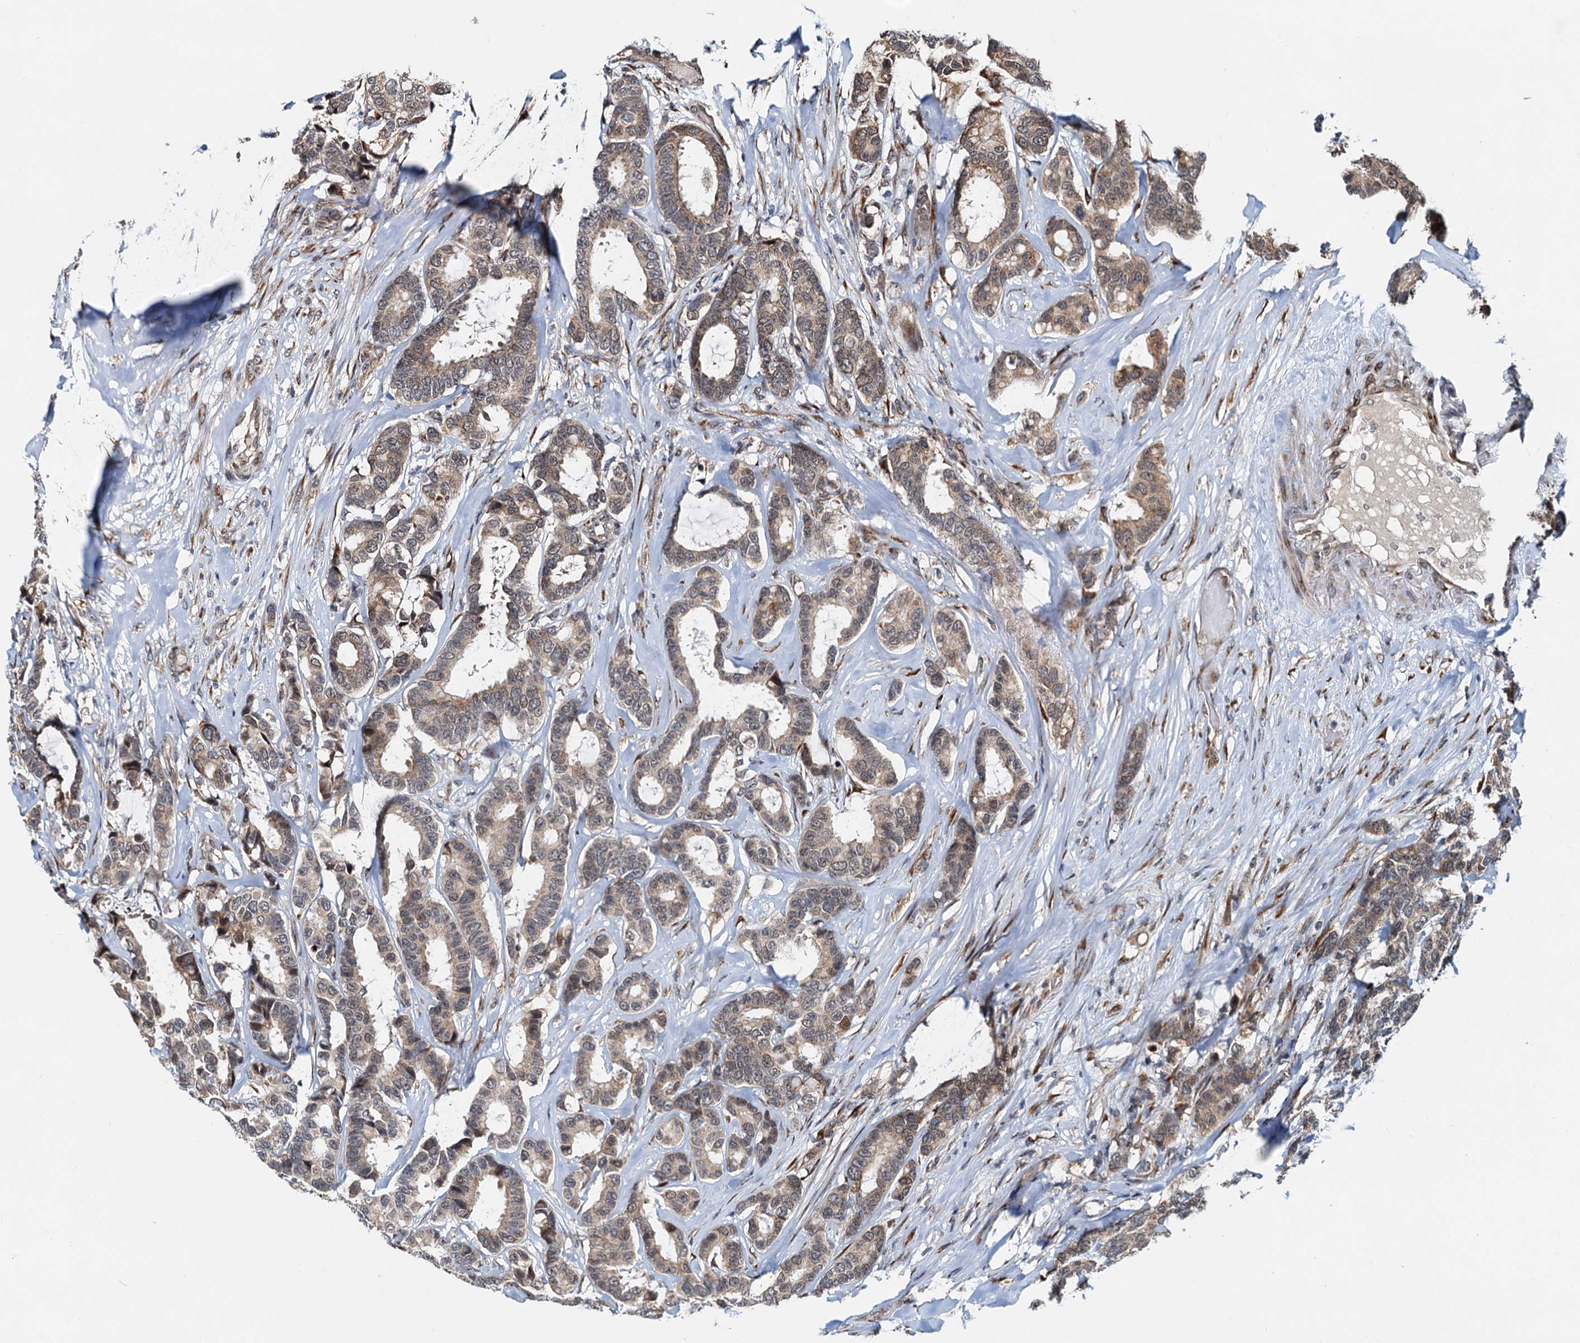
{"staining": {"intensity": "weak", "quantity": ">75%", "location": "cytoplasmic/membranous"}, "tissue": "breast cancer", "cell_type": "Tumor cells", "image_type": "cancer", "snomed": [{"axis": "morphology", "description": "Duct carcinoma"}, {"axis": "topography", "description": "Breast"}], "caption": "Breast invasive ductal carcinoma tissue displays weak cytoplasmic/membranous expression in approximately >75% of tumor cells, visualized by immunohistochemistry.", "gene": "DNAJC21", "patient": {"sex": "female", "age": 87}}